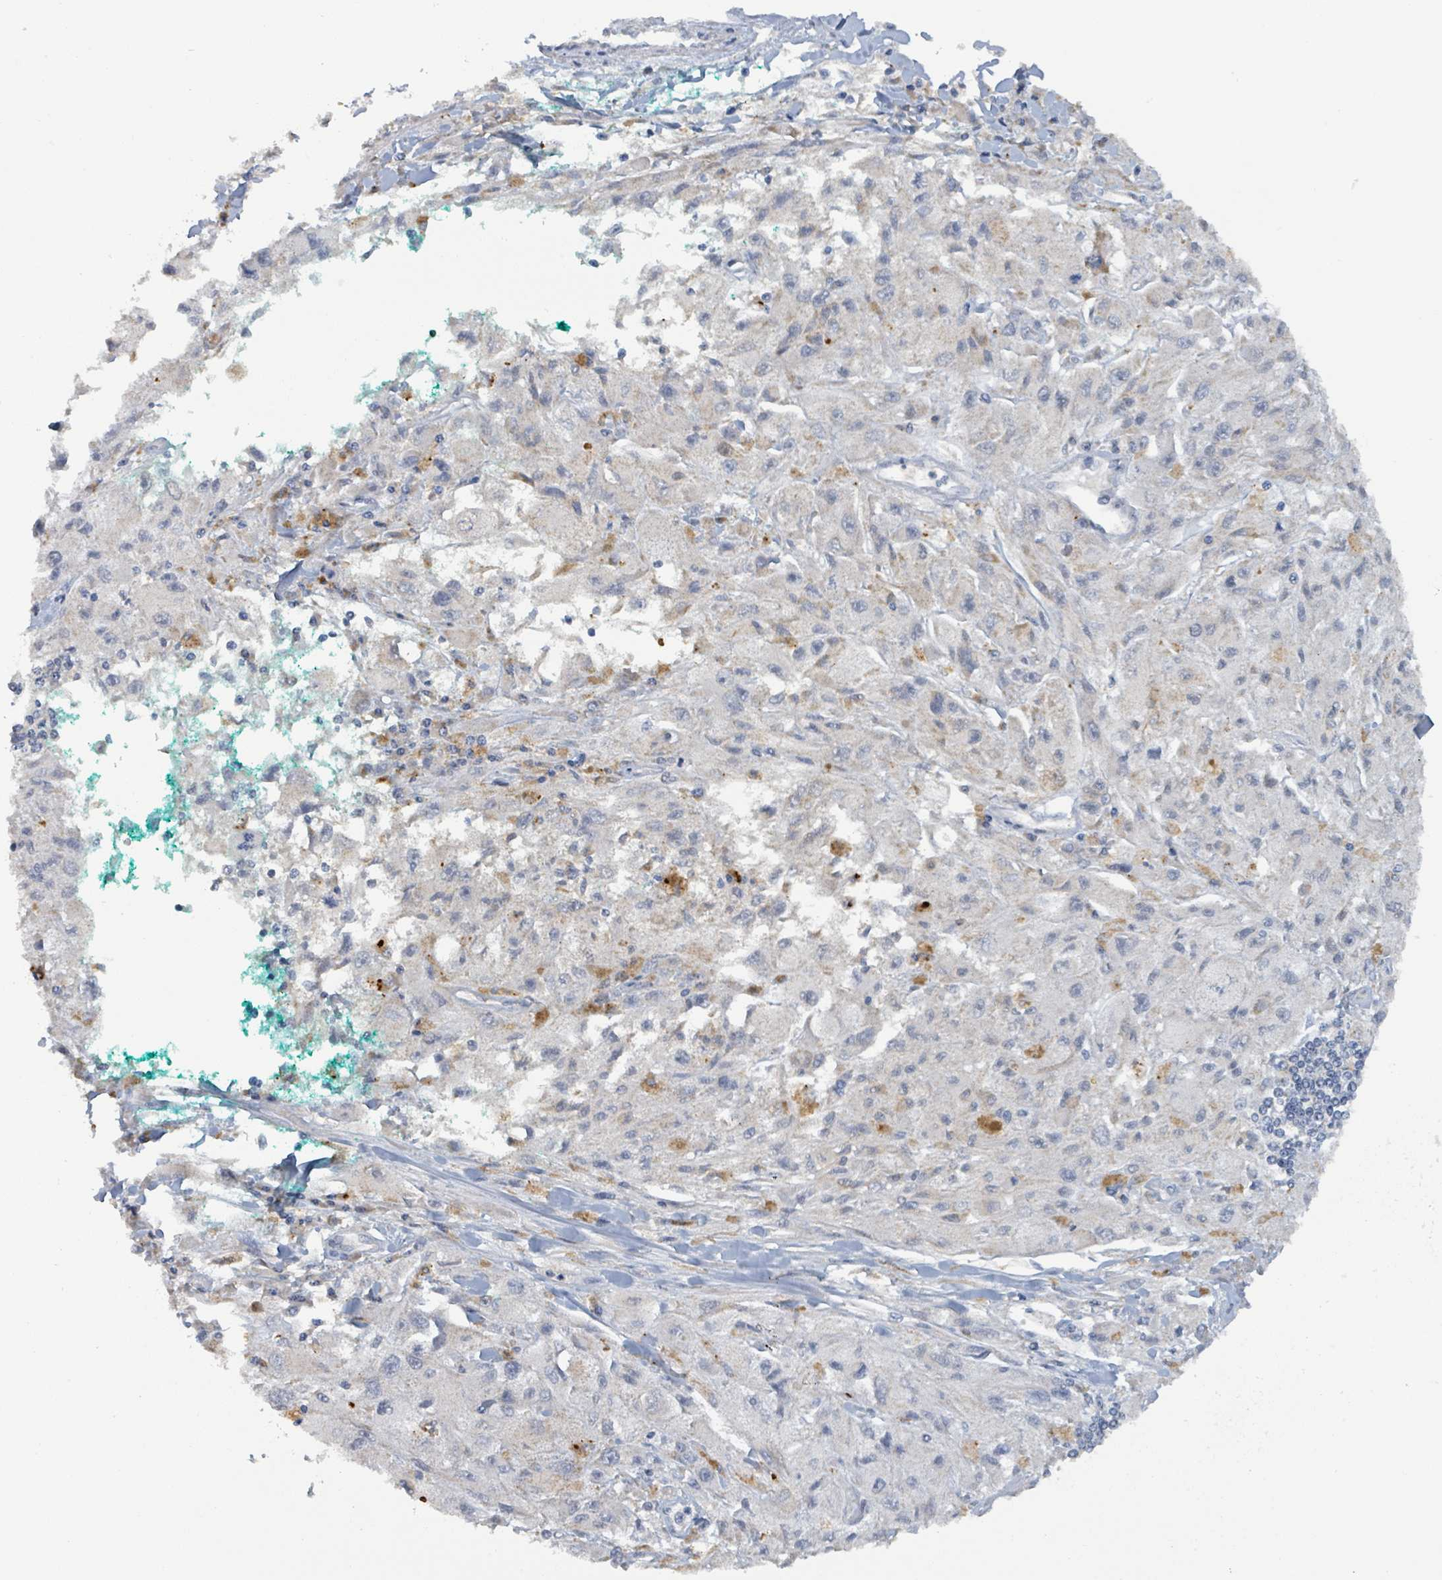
{"staining": {"intensity": "negative", "quantity": "none", "location": "none"}, "tissue": "melanoma", "cell_type": "Tumor cells", "image_type": "cancer", "snomed": [{"axis": "morphology", "description": "Malignant melanoma, Metastatic site"}, {"axis": "topography", "description": "Skin"}], "caption": "Immunohistochemistry (IHC) of human melanoma displays no expression in tumor cells.", "gene": "SEBOX", "patient": {"sex": "male", "age": 53}}